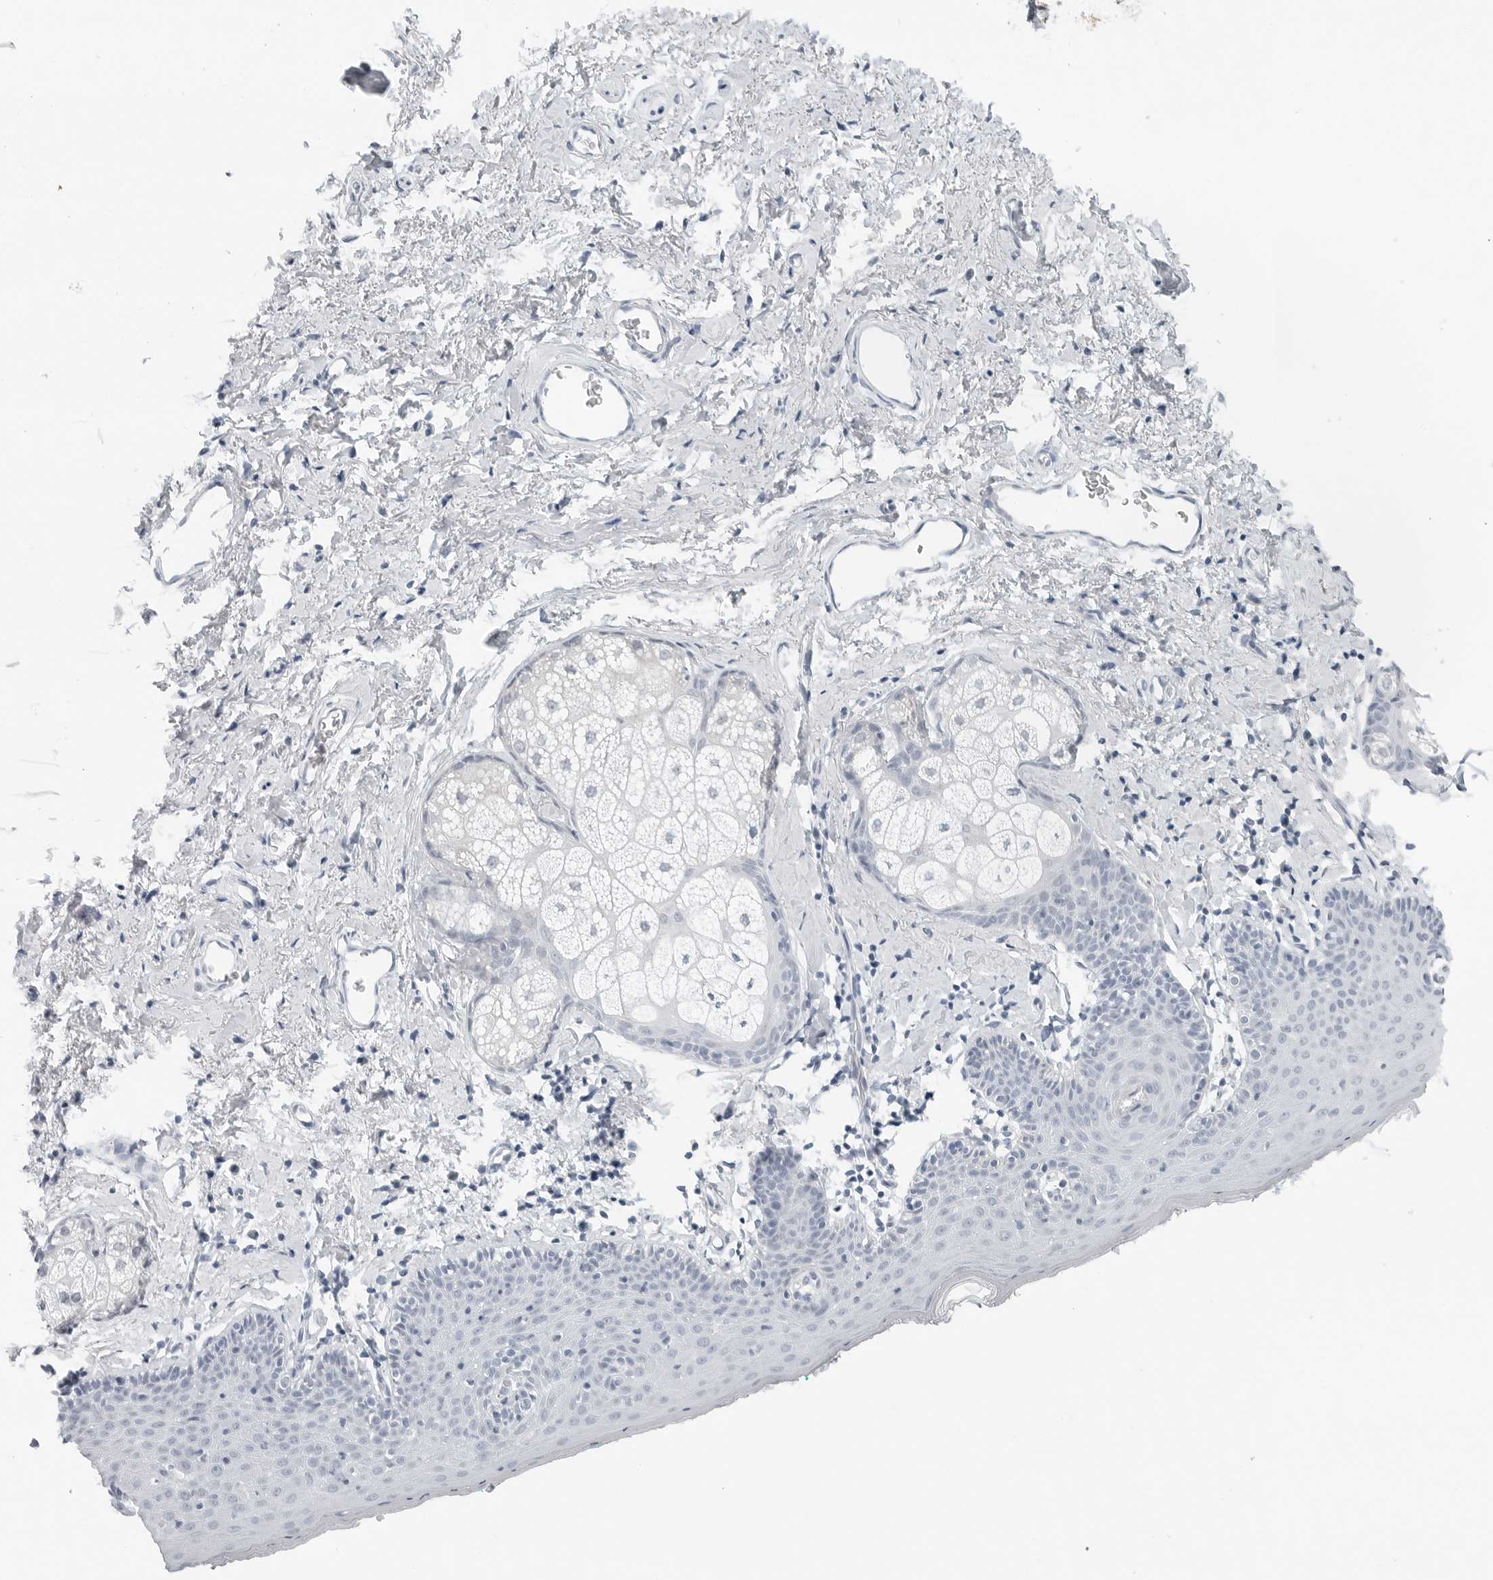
{"staining": {"intensity": "negative", "quantity": "none", "location": "none"}, "tissue": "skin", "cell_type": "Epidermal cells", "image_type": "normal", "snomed": [{"axis": "morphology", "description": "Normal tissue, NOS"}, {"axis": "topography", "description": "Vulva"}], "caption": "Micrograph shows no significant protein expression in epidermal cells of benign skin.", "gene": "XIRP1", "patient": {"sex": "female", "age": 66}}